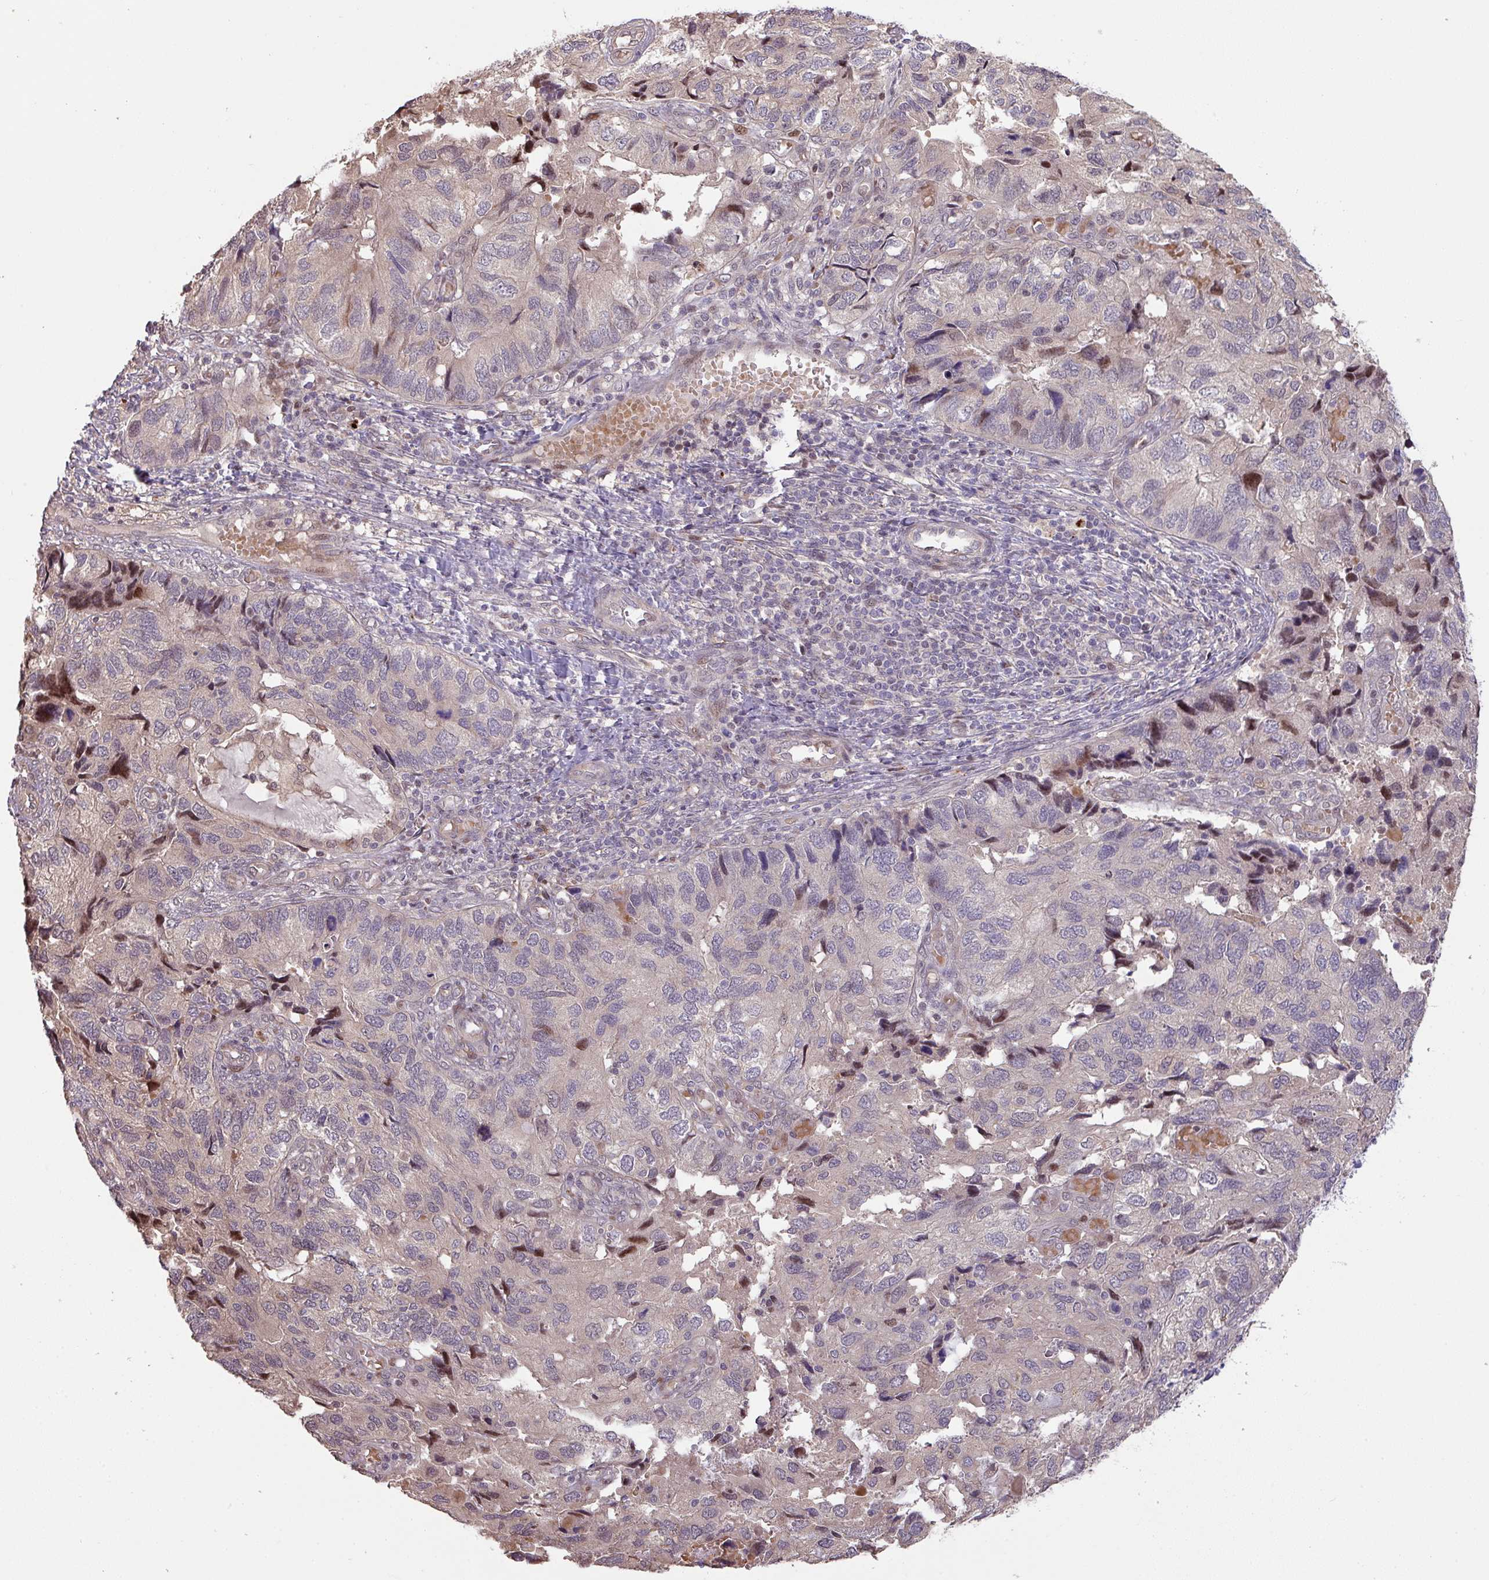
{"staining": {"intensity": "moderate", "quantity": "<25%", "location": "nuclear"}, "tissue": "endometrial cancer", "cell_type": "Tumor cells", "image_type": "cancer", "snomed": [{"axis": "morphology", "description": "Carcinoma, NOS"}, {"axis": "topography", "description": "Uterus"}], "caption": "Immunohistochemistry histopathology image of neoplastic tissue: endometrial cancer stained using immunohistochemistry (IHC) exhibits low levels of moderate protein expression localized specifically in the nuclear of tumor cells, appearing as a nuclear brown color.", "gene": "PRADC1", "patient": {"sex": "female", "age": 76}}